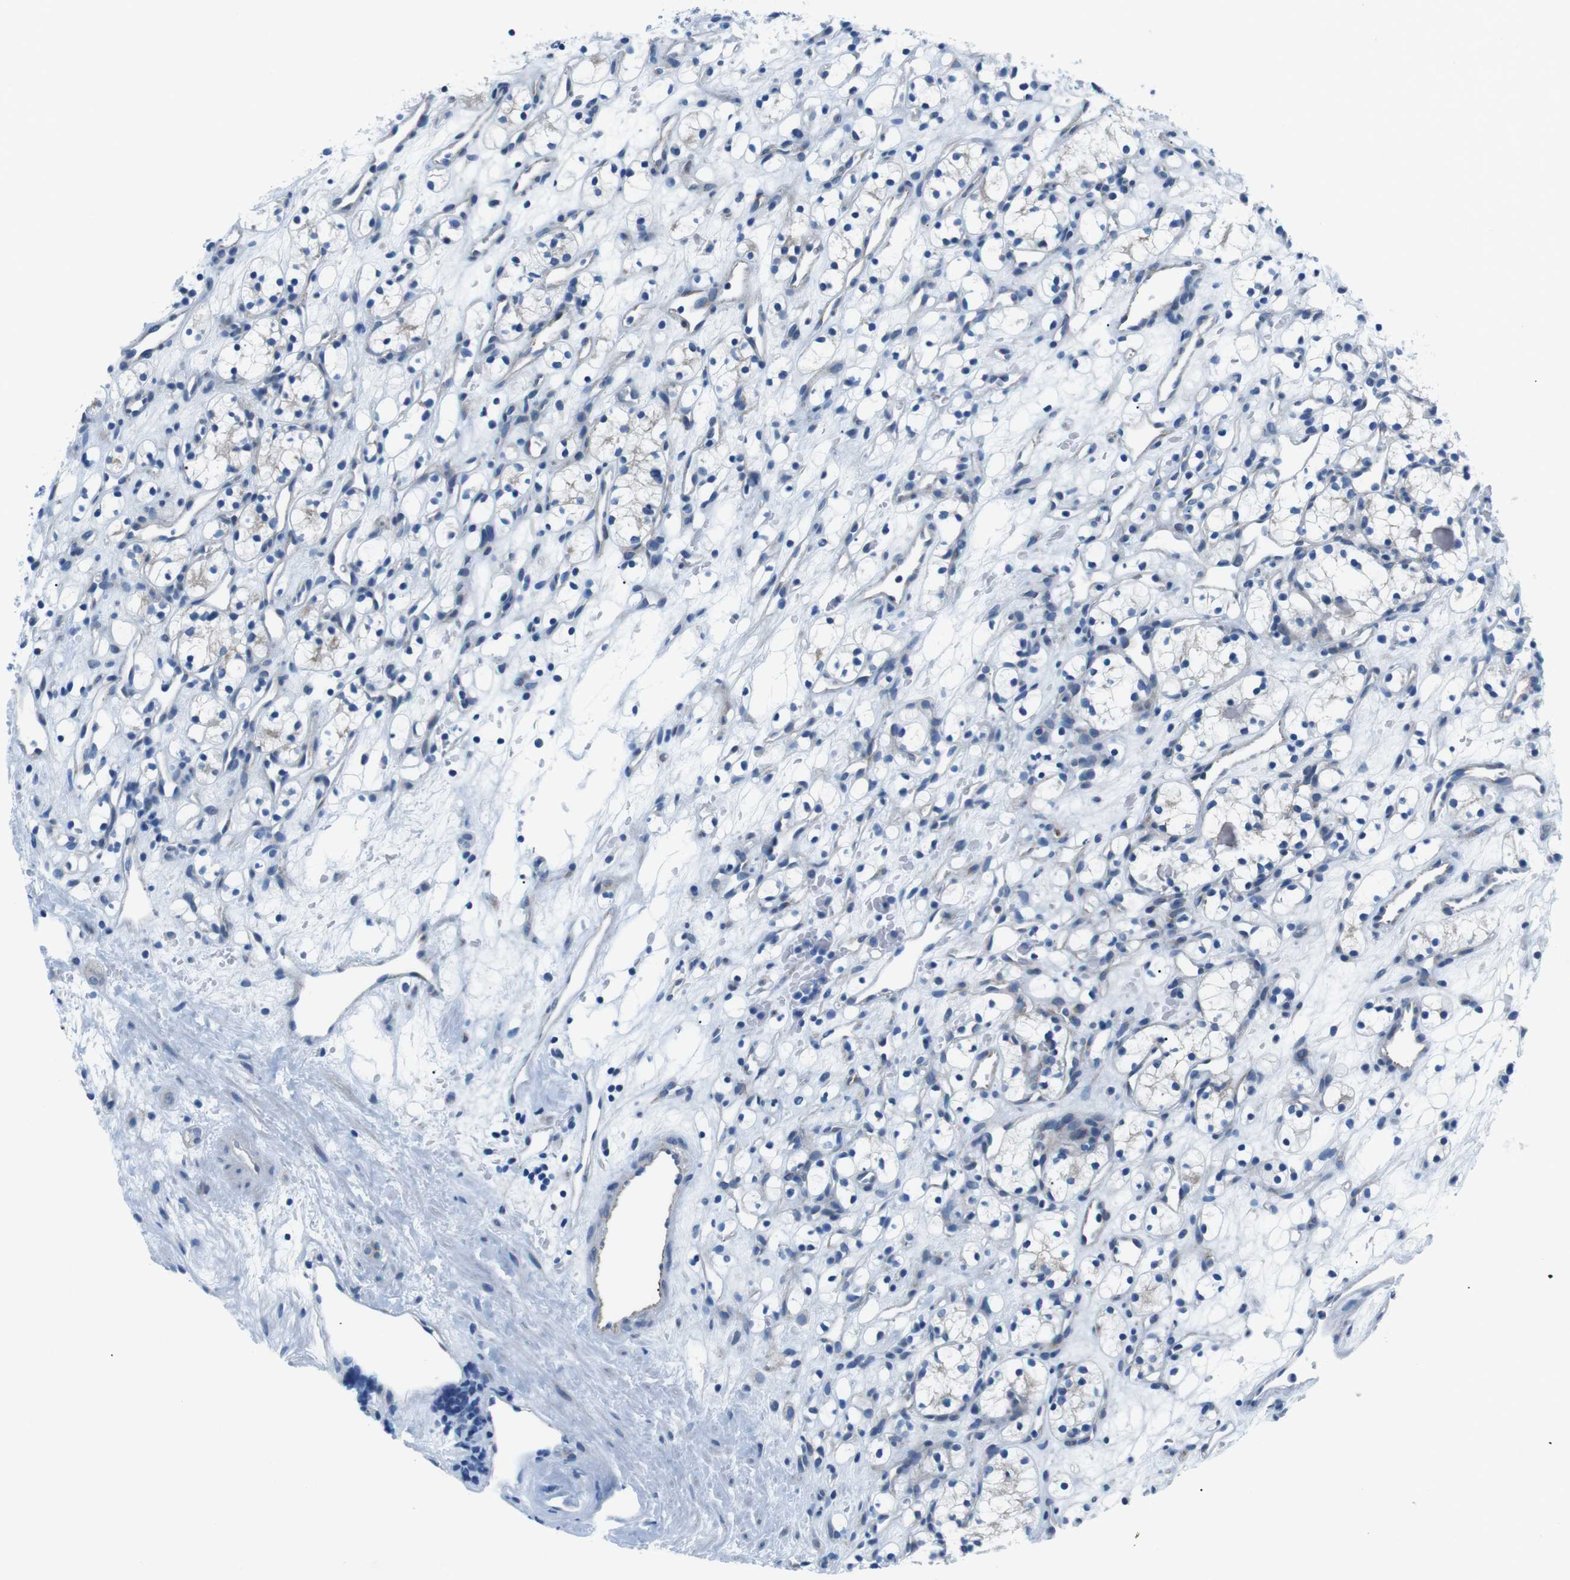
{"staining": {"intensity": "negative", "quantity": "none", "location": "none"}, "tissue": "renal cancer", "cell_type": "Tumor cells", "image_type": "cancer", "snomed": [{"axis": "morphology", "description": "Adenocarcinoma, NOS"}, {"axis": "topography", "description": "Kidney"}], "caption": "The image displays no significant positivity in tumor cells of renal adenocarcinoma.", "gene": "MUC2", "patient": {"sex": "female", "age": 60}}